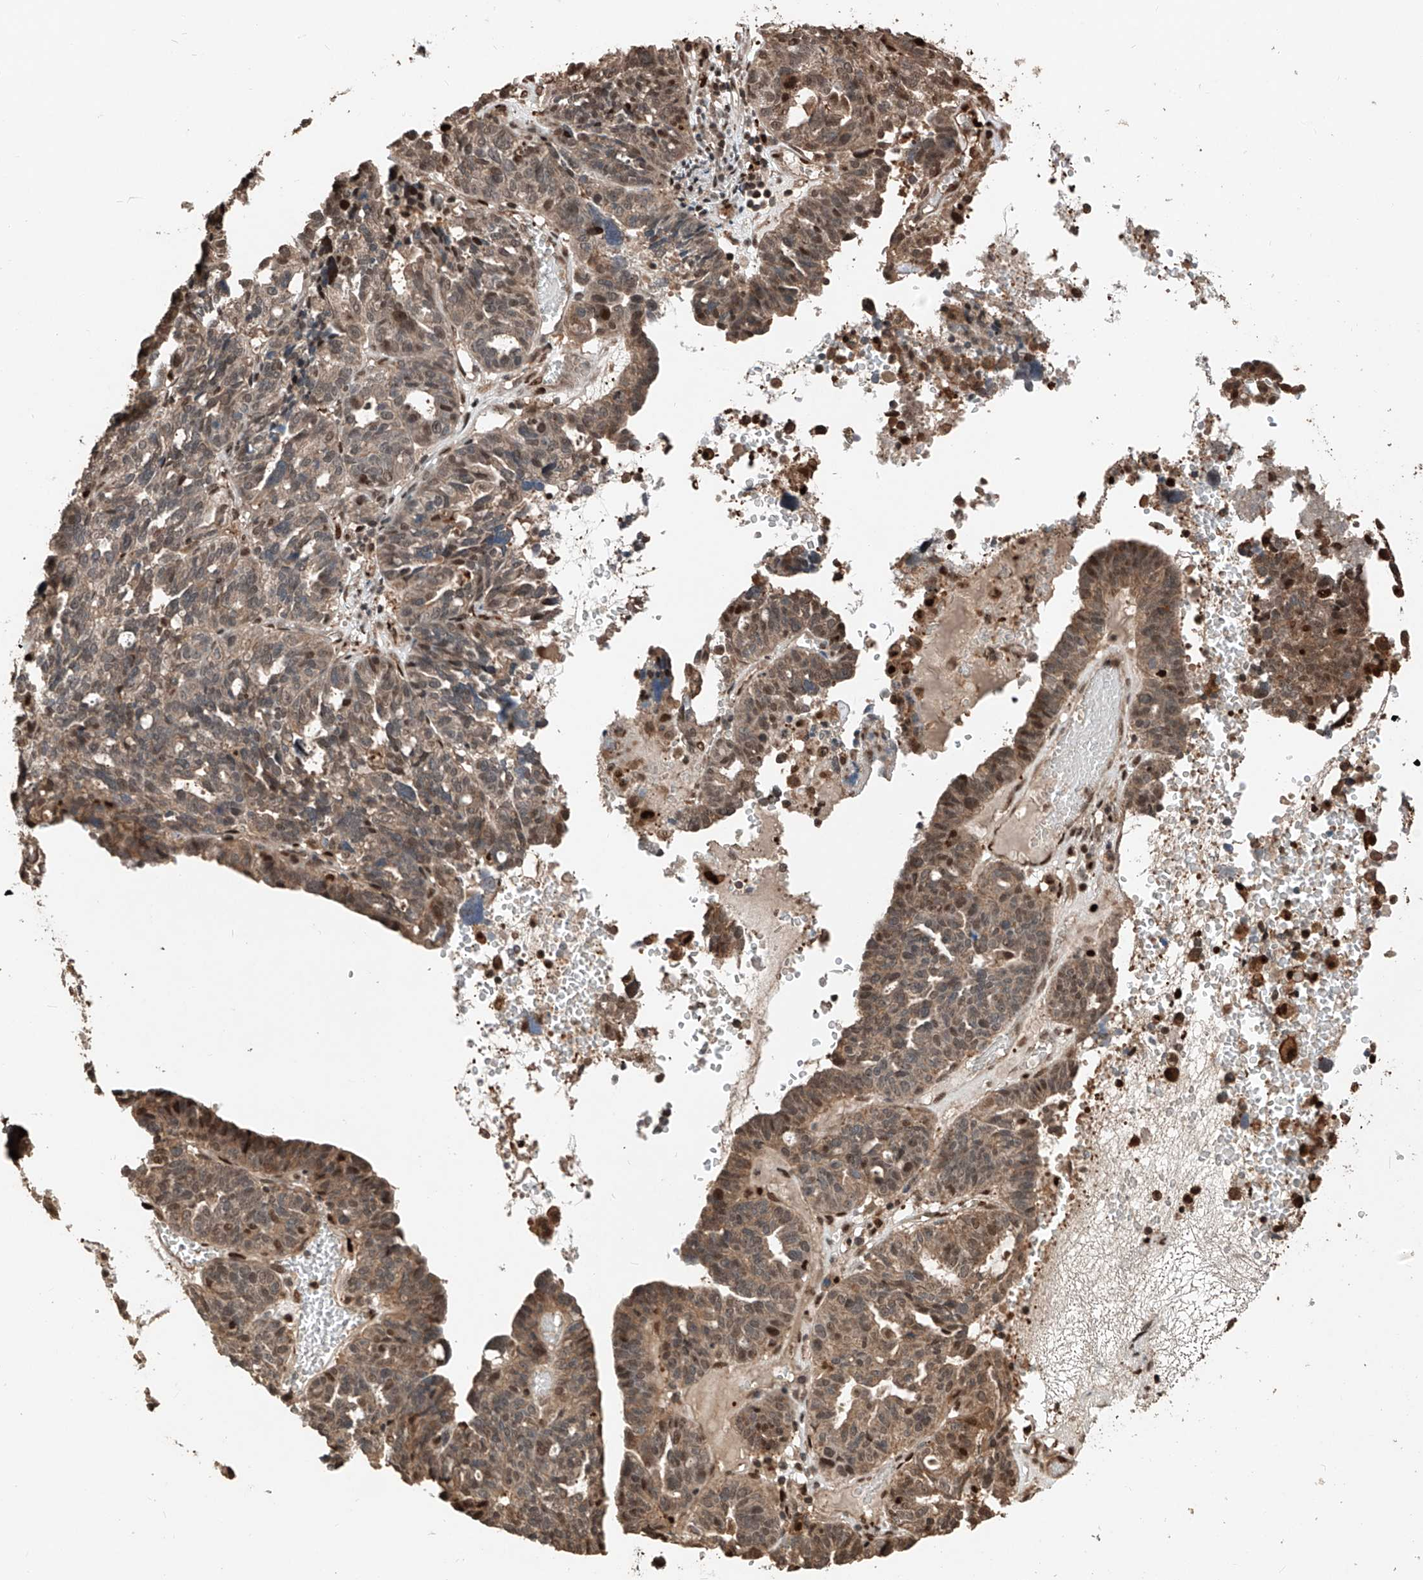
{"staining": {"intensity": "moderate", "quantity": ">75%", "location": "cytoplasmic/membranous,nuclear"}, "tissue": "ovarian cancer", "cell_type": "Tumor cells", "image_type": "cancer", "snomed": [{"axis": "morphology", "description": "Cystadenocarcinoma, serous, NOS"}, {"axis": "topography", "description": "Ovary"}], "caption": "This histopathology image reveals IHC staining of ovarian cancer, with medium moderate cytoplasmic/membranous and nuclear staining in approximately >75% of tumor cells.", "gene": "RMND1", "patient": {"sex": "female", "age": 59}}